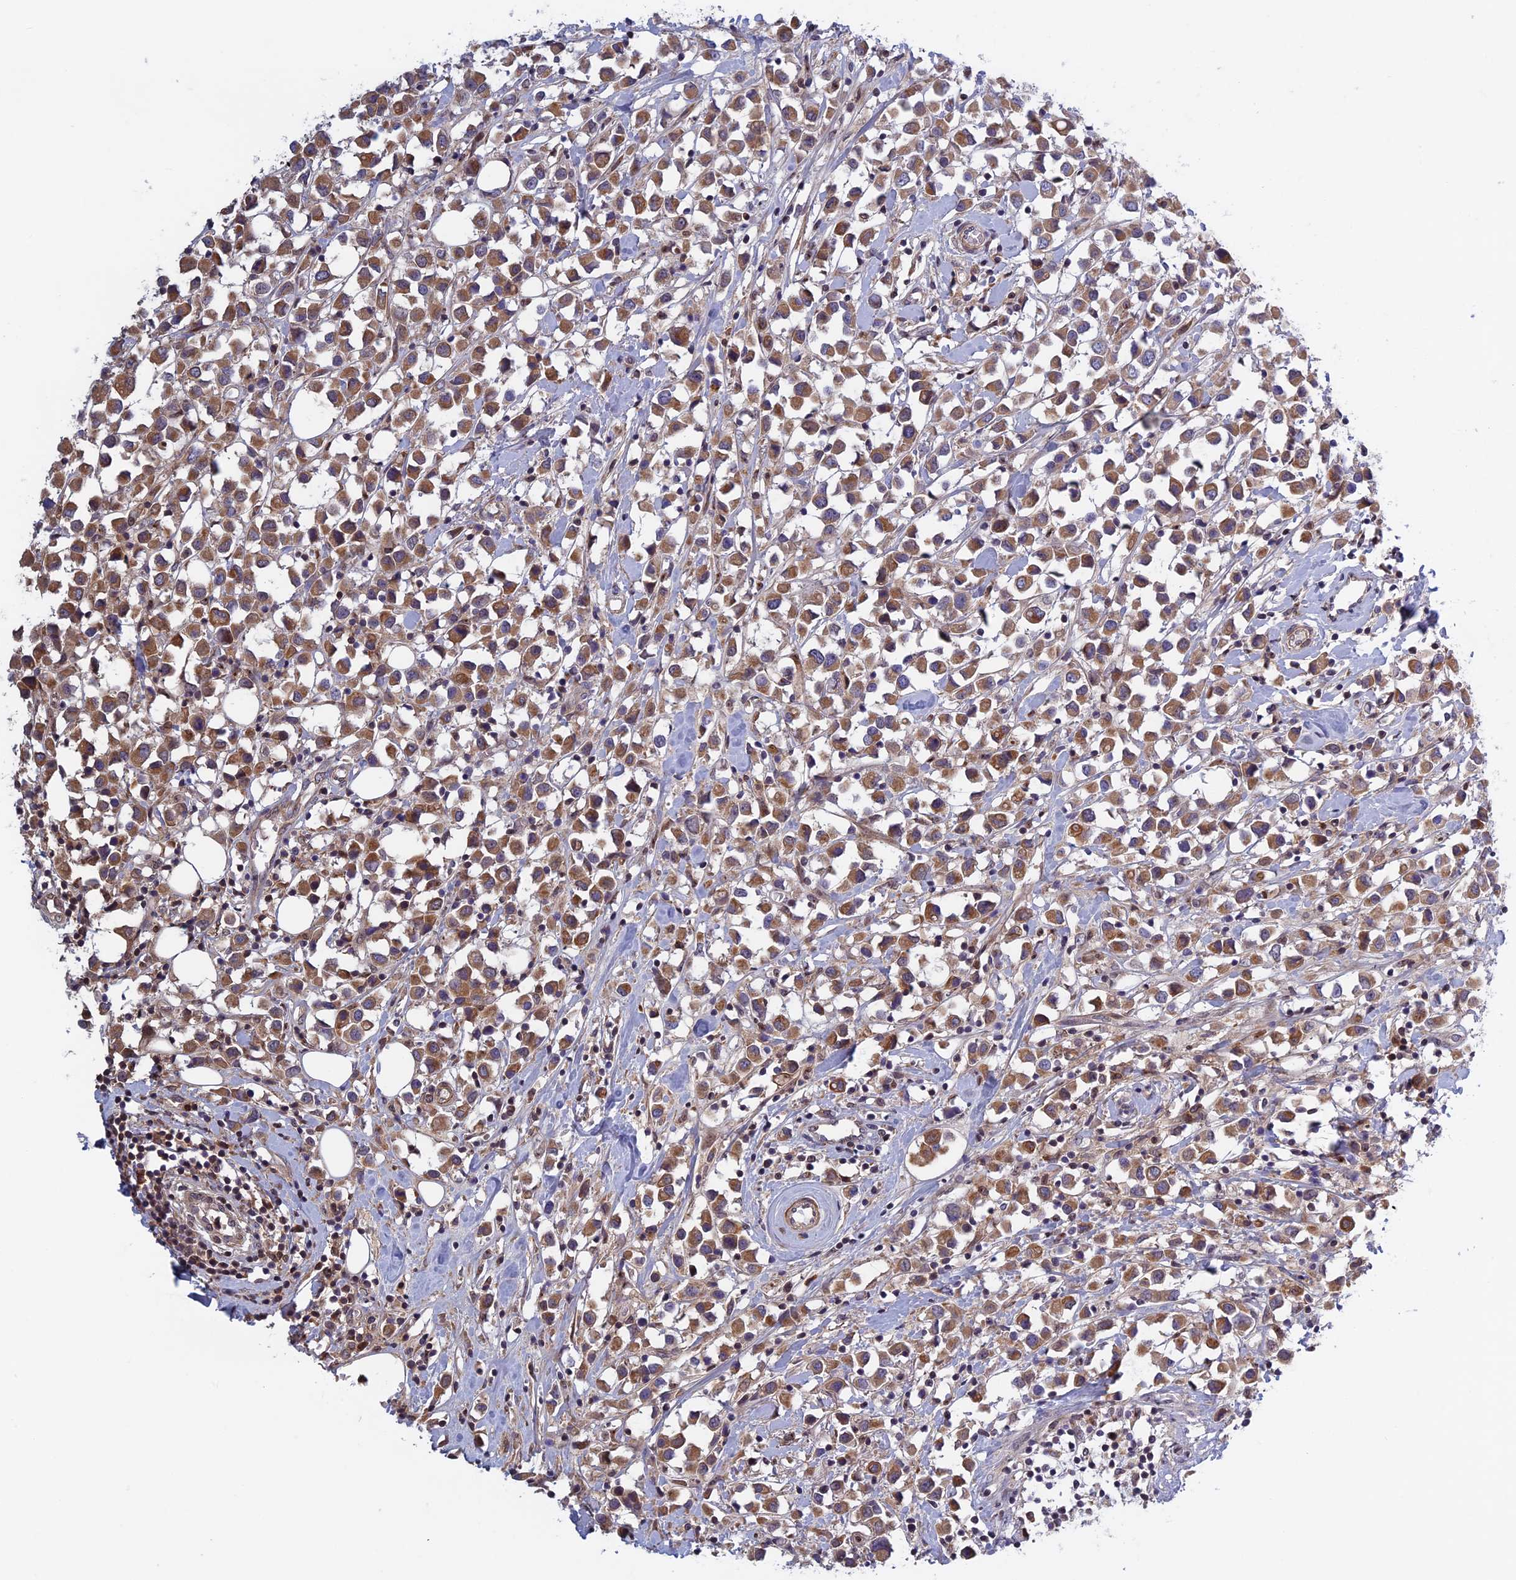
{"staining": {"intensity": "moderate", "quantity": ">75%", "location": "cytoplasmic/membranous"}, "tissue": "breast cancer", "cell_type": "Tumor cells", "image_type": "cancer", "snomed": [{"axis": "morphology", "description": "Duct carcinoma"}, {"axis": "topography", "description": "Breast"}], "caption": "High-magnification brightfield microscopy of breast cancer (invasive ductal carcinoma) stained with DAB (brown) and counterstained with hematoxylin (blue). tumor cells exhibit moderate cytoplasmic/membranous positivity is identified in about>75% of cells.", "gene": "FADS1", "patient": {"sex": "female", "age": 61}}